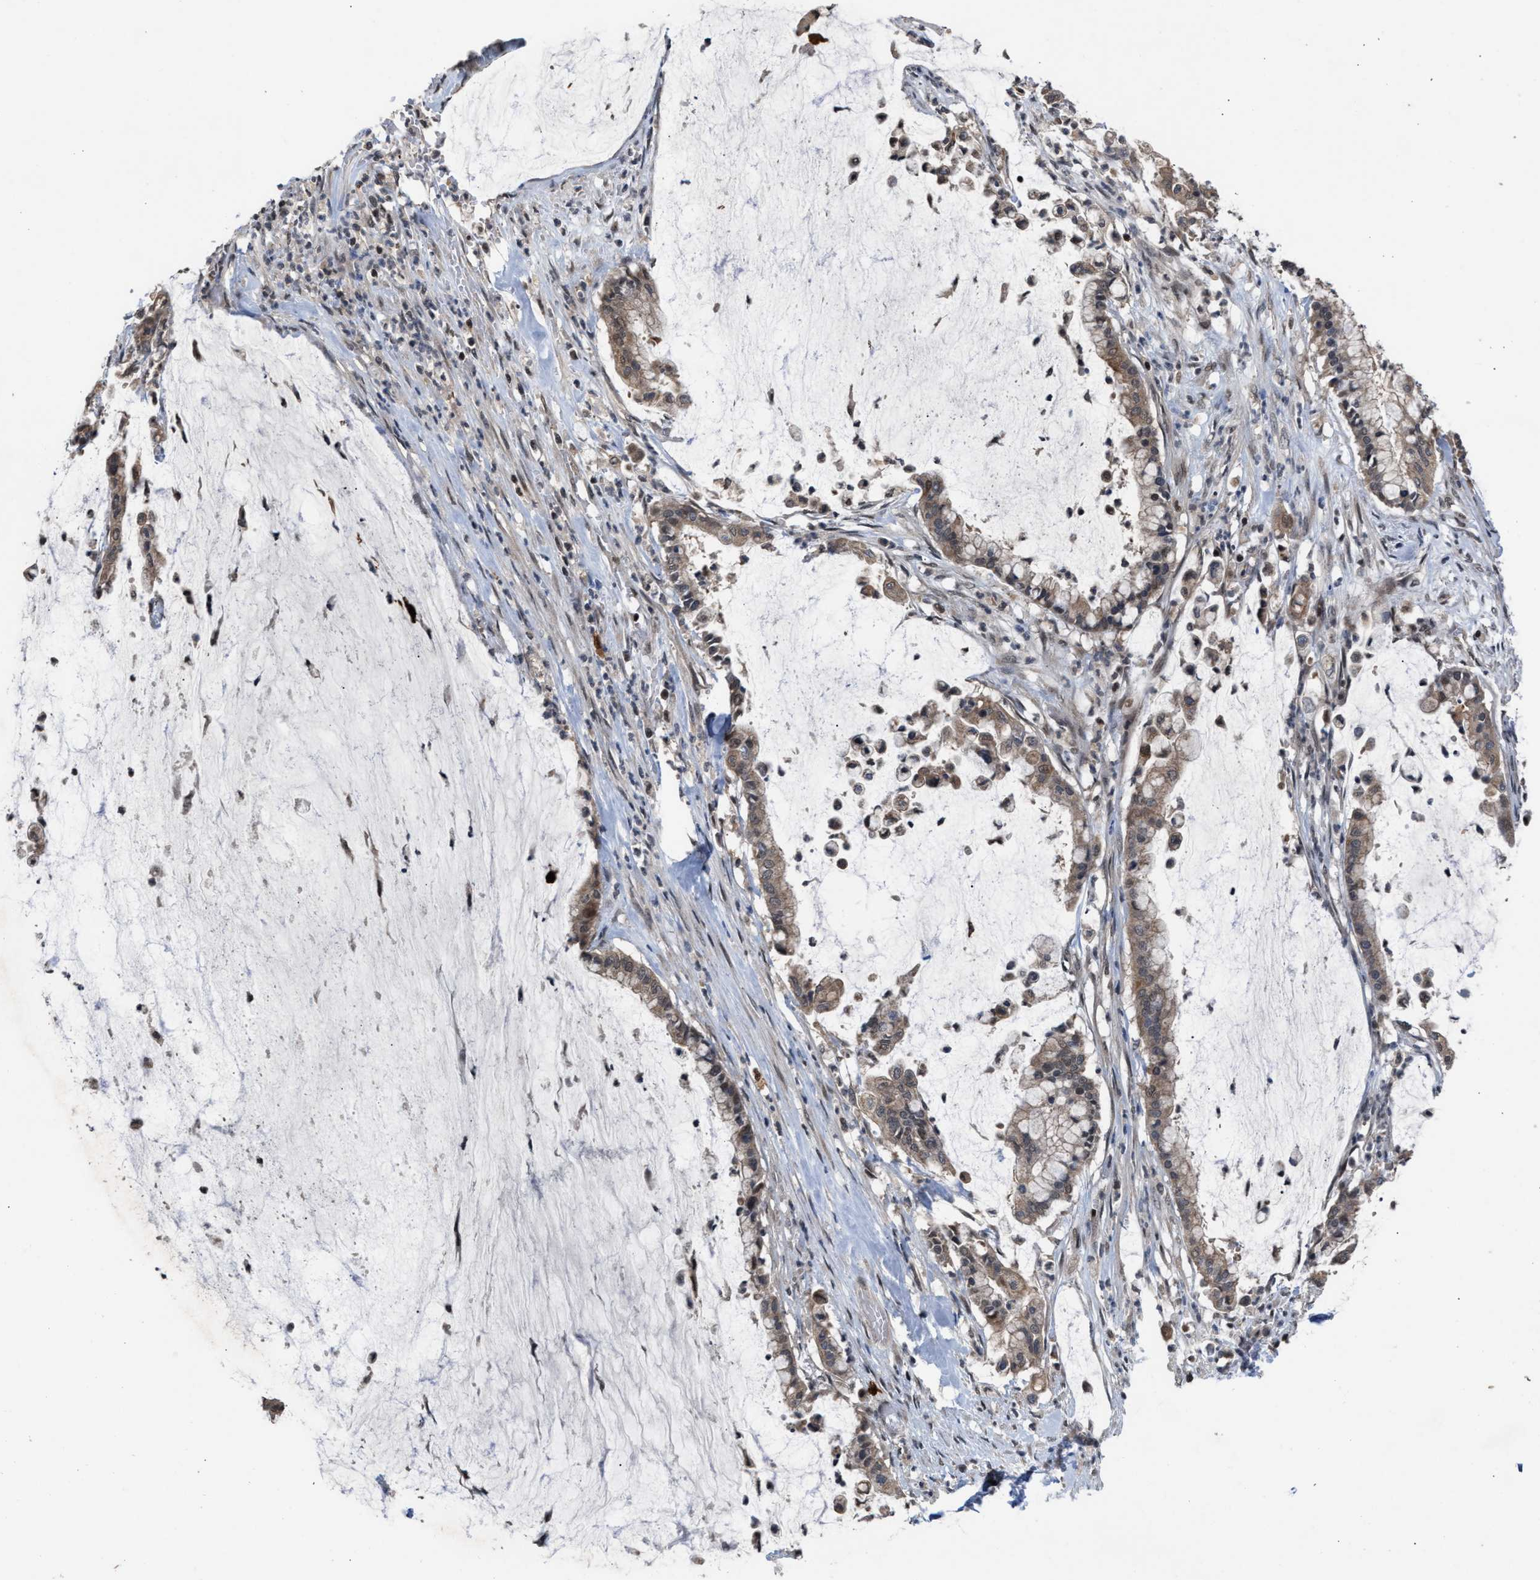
{"staining": {"intensity": "weak", "quantity": ">75%", "location": "cytoplasmic/membranous"}, "tissue": "pancreatic cancer", "cell_type": "Tumor cells", "image_type": "cancer", "snomed": [{"axis": "morphology", "description": "Adenocarcinoma, NOS"}, {"axis": "topography", "description": "Pancreas"}], "caption": "Weak cytoplasmic/membranous positivity for a protein is appreciated in about >75% of tumor cells of pancreatic adenocarcinoma using immunohistochemistry.", "gene": "C9orf78", "patient": {"sex": "male", "age": 41}}